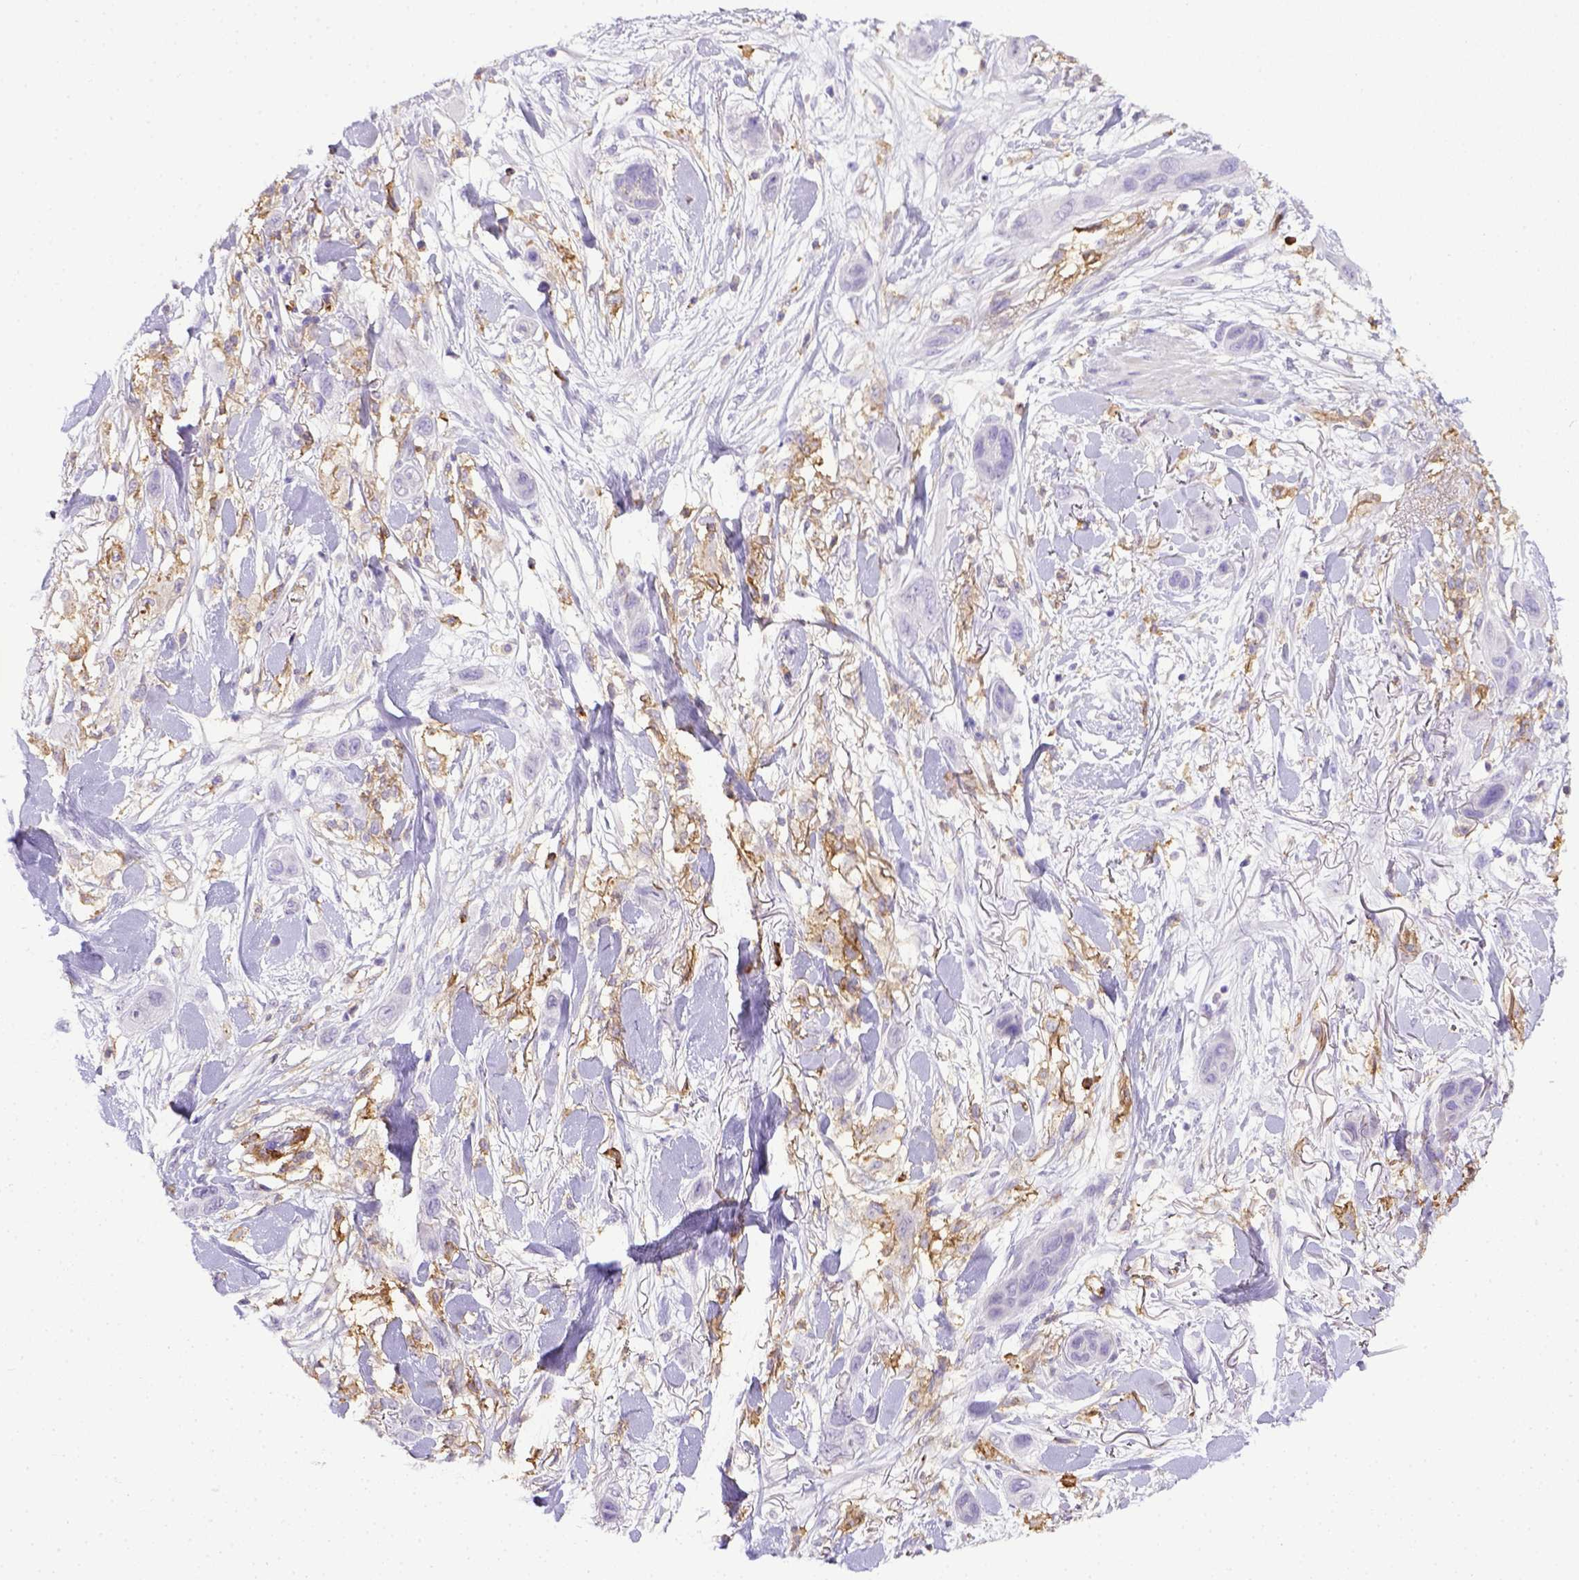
{"staining": {"intensity": "negative", "quantity": "none", "location": "none"}, "tissue": "skin cancer", "cell_type": "Tumor cells", "image_type": "cancer", "snomed": [{"axis": "morphology", "description": "Squamous cell carcinoma, NOS"}, {"axis": "topography", "description": "Skin"}], "caption": "High power microscopy histopathology image of an immunohistochemistry (IHC) micrograph of squamous cell carcinoma (skin), revealing no significant expression in tumor cells.", "gene": "ITGAM", "patient": {"sex": "male", "age": 79}}